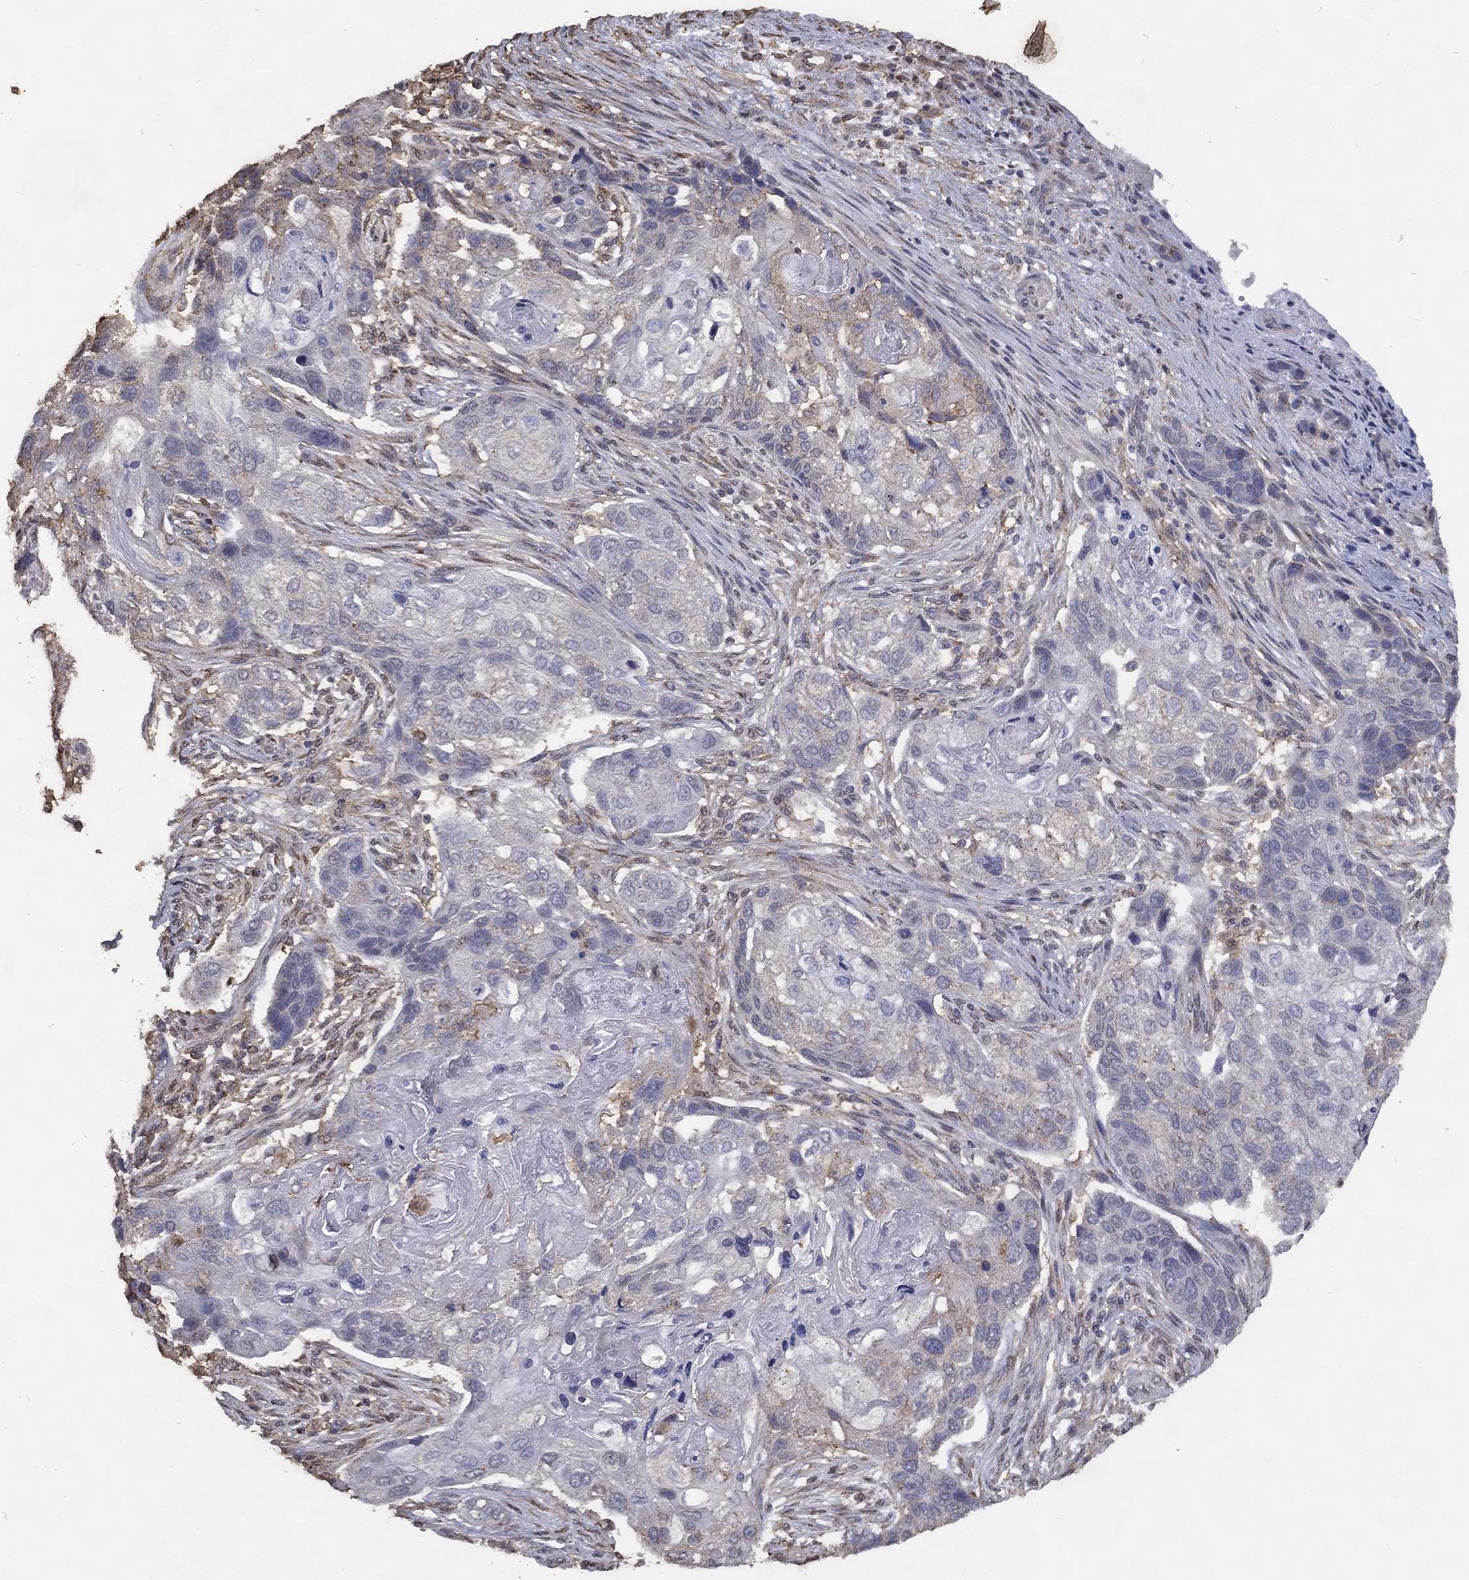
{"staining": {"intensity": "negative", "quantity": "none", "location": "none"}, "tissue": "lung cancer", "cell_type": "Tumor cells", "image_type": "cancer", "snomed": [{"axis": "morphology", "description": "Normal tissue, NOS"}, {"axis": "morphology", "description": "Squamous cell carcinoma, NOS"}, {"axis": "topography", "description": "Bronchus"}, {"axis": "topography", "description": "Lung"}], "caption": "Tumor cells are negative for brown protein staining in lung cancer (squamous cell carcinoma).", "gene": "GPR183", "patient": {"sex": "male", "age": 69}}